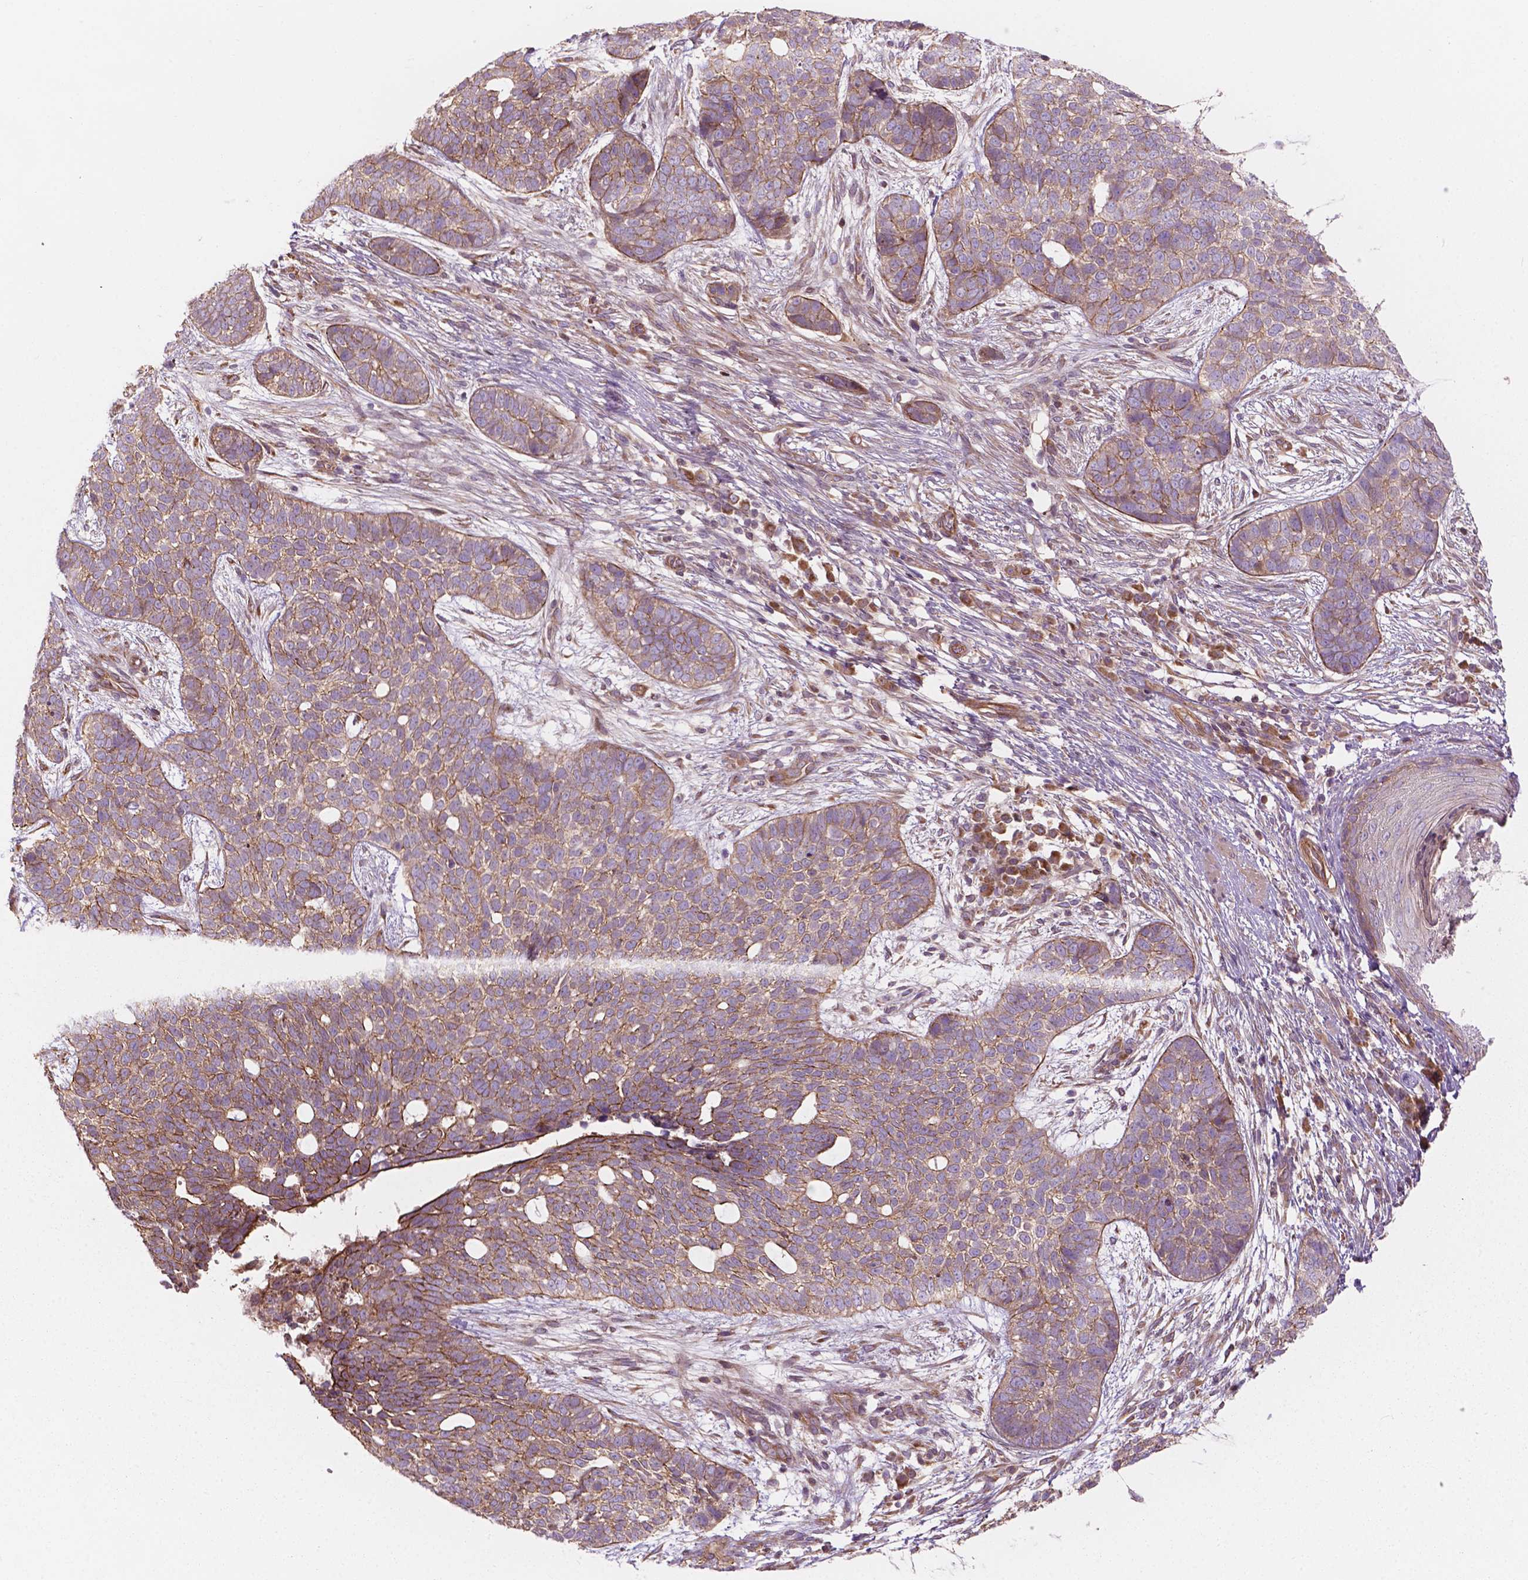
{"staining": {"intensity": "weak", "quantity": ">75%", "location": "cytoplasmic/membranous"}, "tissue": "skin cancer", "cell_type": "Tumor cells", "image_type": "cancer", "snomed": [{"axis": "morphology", "description": "Basal cell carcinoma"}, {"axis": "topography", "description": "Skin"}], "caption": "Immunohistochemistry of human skin cancer (basal cell carcinoma) shows low levels of weak cytoplasmic/membranous staining in about >75% of tumor cells.", "gene": "SURF4", "patient": {"sex": "female", "age": 69}}